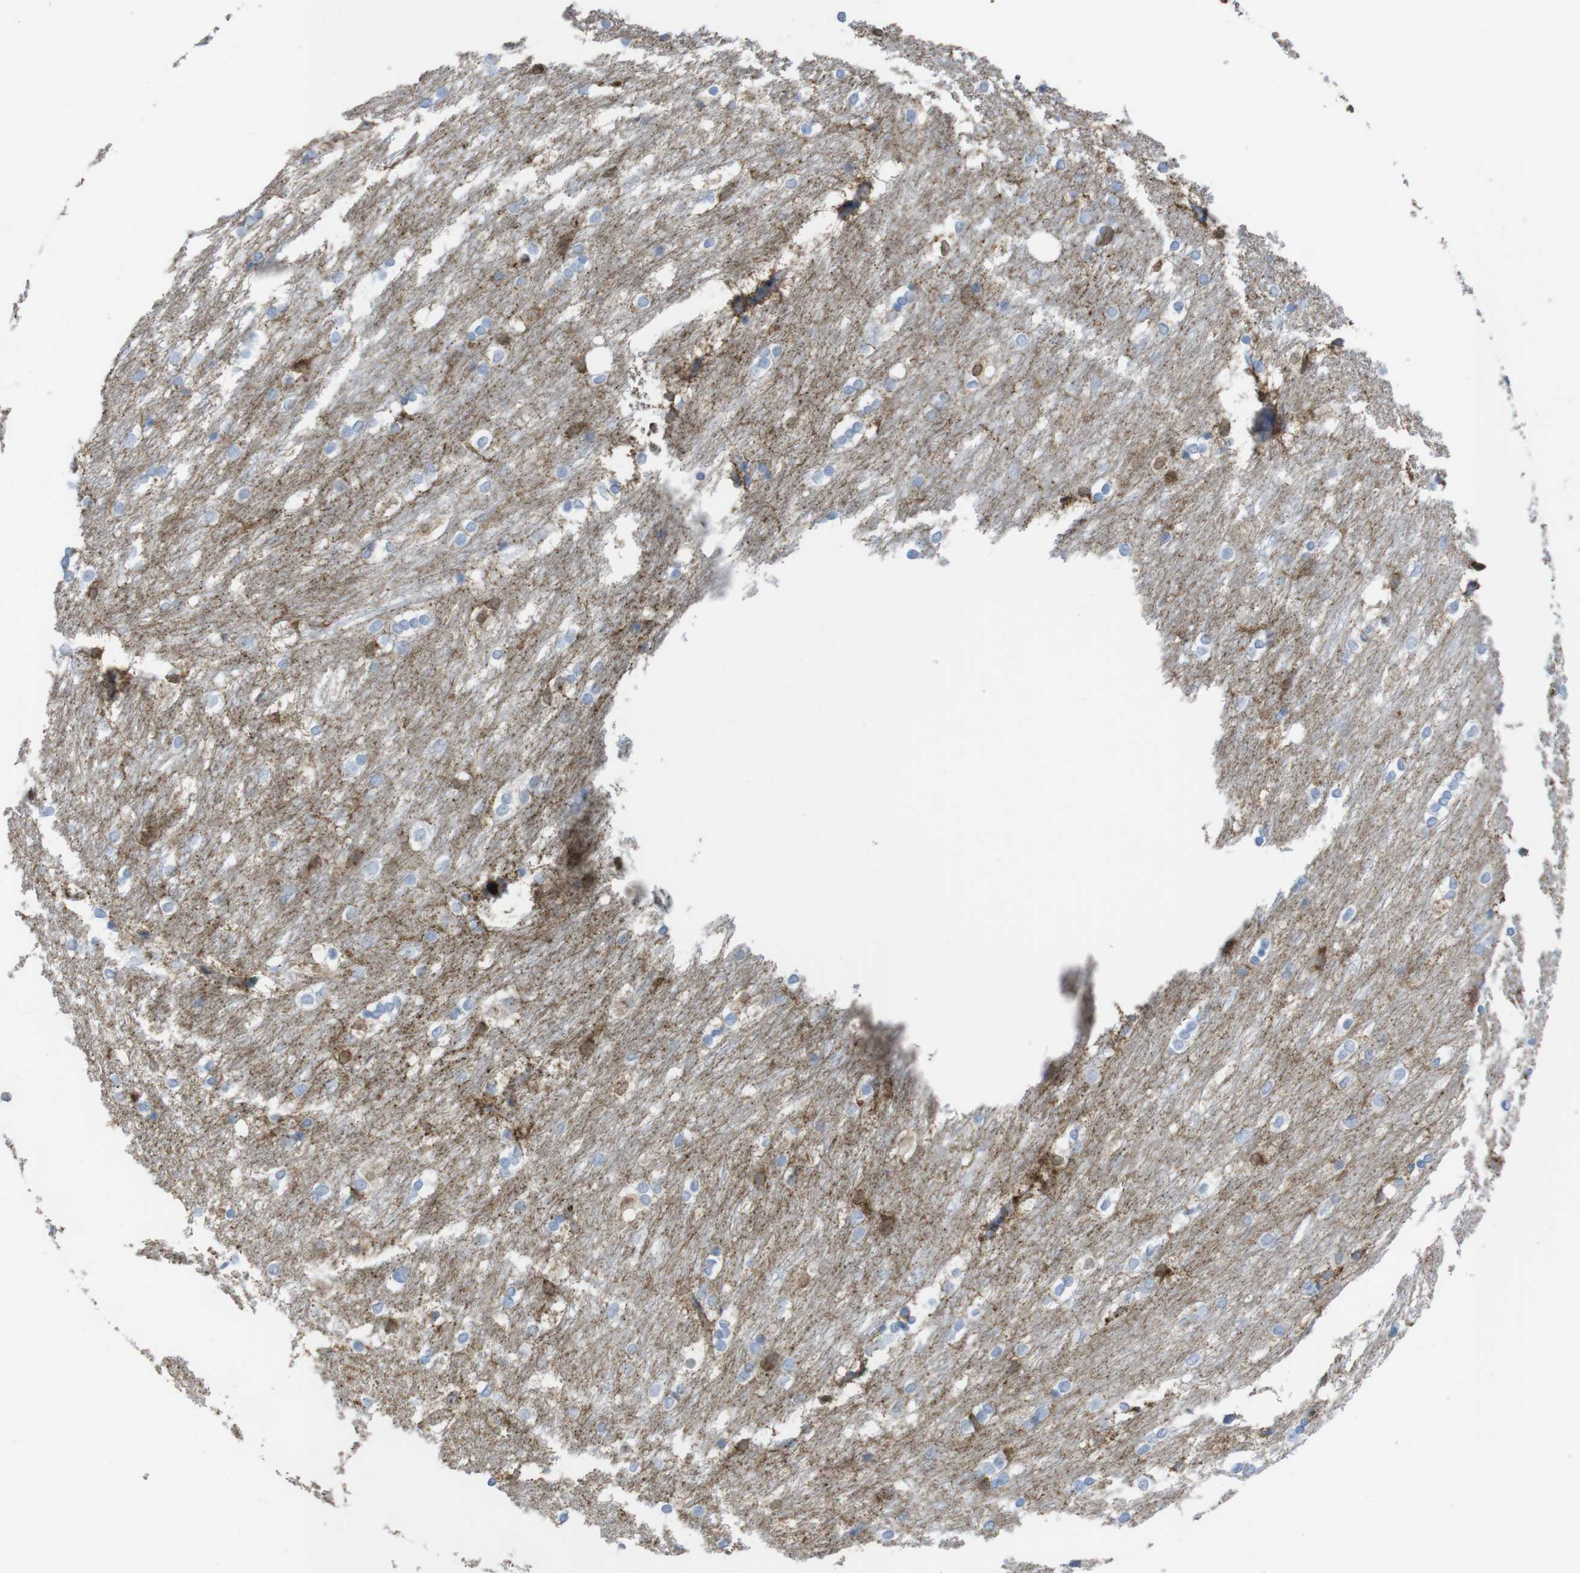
{"staining": {"intensity": "moderate", "quantity": "25%-75%", "location": "cytoplasmic/membranous"}, "tissue": "caudate", "cell_type": "Glial cells", "image_type": "normal", "snomed": [{"axis": "morphology", "description": "Normal tissue, NOS"}, {"axis": "topography", "description": "Lateral ventricle wall"}], "caption": "Protein analysis of normal caudate exhibits moderate cytoplasmic/membranous staining in about 25%-75% of glial cells.", "gene": "PRKCD", "patient": {"sex": "female", "age": 19}}